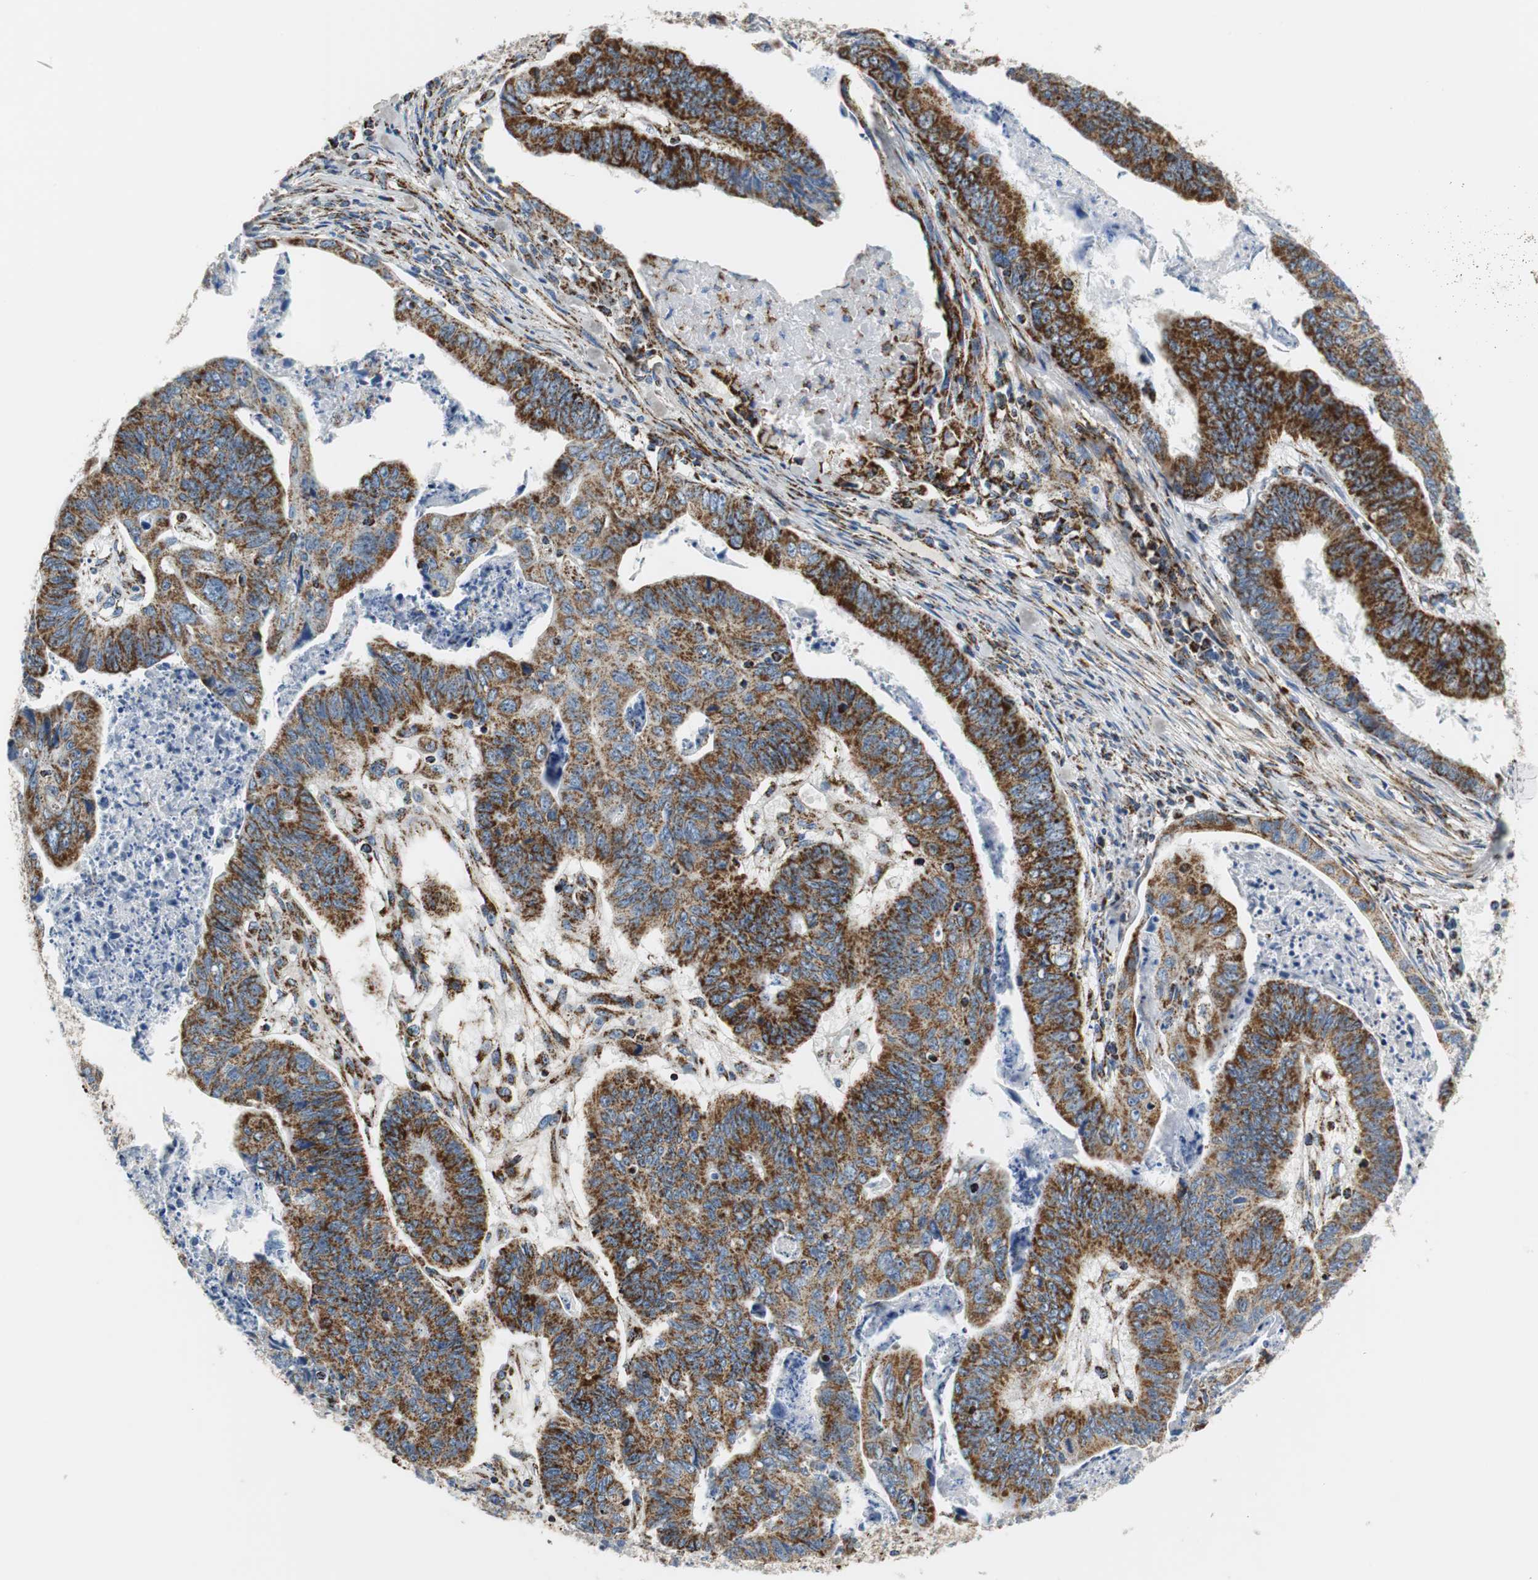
{"staining": {"intensity": "strong", "quantity": ">75%", "location": "cytoplasmic/membranous"}, "tissue": "stomach cancer", "cell_type": "Tumor cells", "image_type": "cancer", "snomed": [{"axis": "morphology", "description": "Adenocarcinoma, NOS"}, {"axis": "topography", "description": "Stomach, lower"}], "caption": "Stomach cancer (adenocarcinoma) stained with IHC displays strong cytoplasmic/membranous positivity in about >75% of tumor cells.", "gene": "C1QTNF7", "patient": {"sex": "male", "age": 77}}